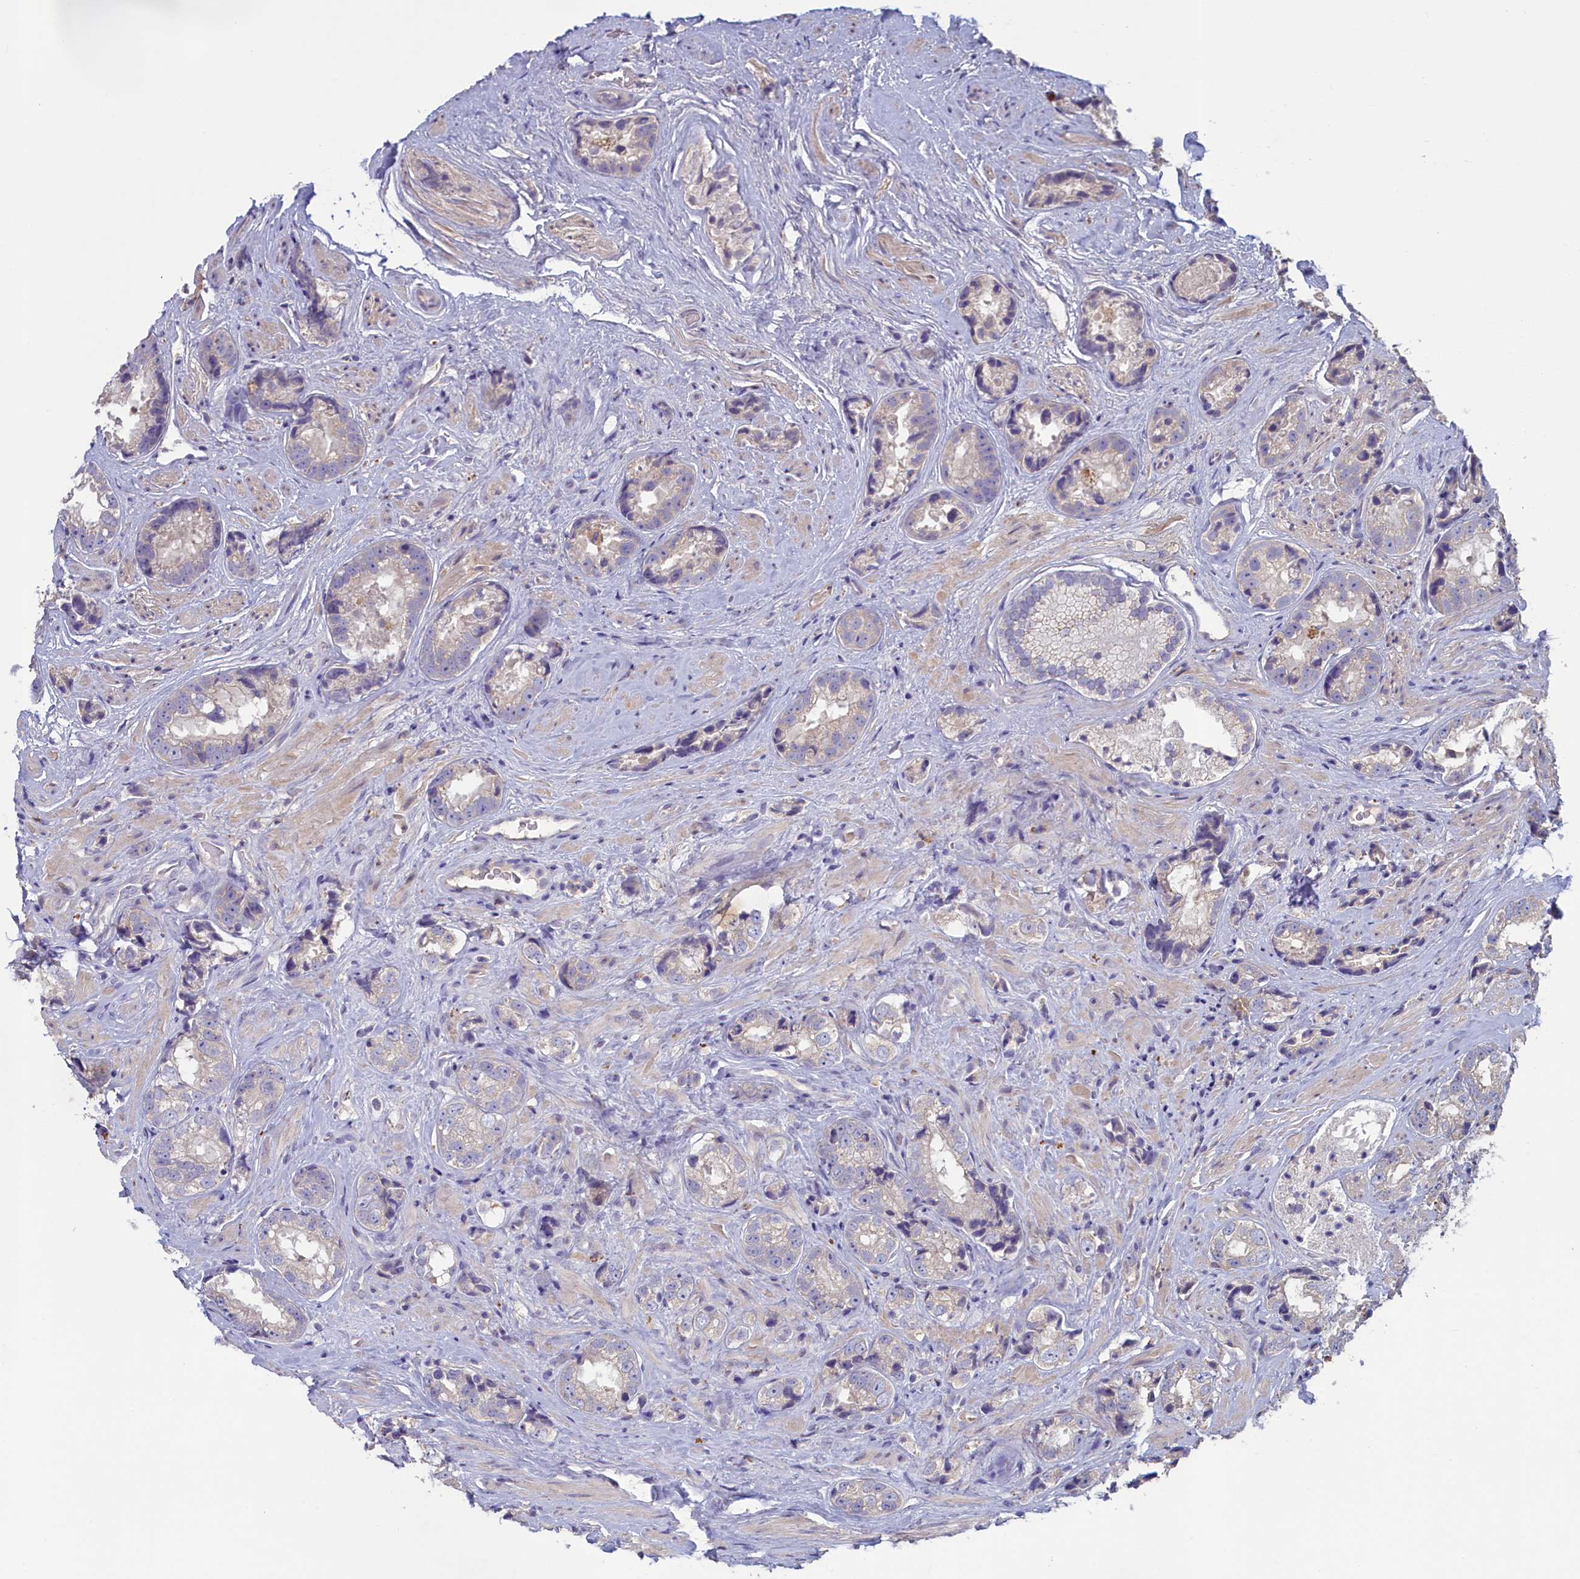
{"staining": {"intensity": "negative", "quantity": "none", "location": "none"}, "tissue": "prostate cancer", "cell_type": "Tumor cells", "image_type": "cancer", "snomed": [{"axis": "morphology", "description": "Adenocarcinoma, High grade"}, {"axis": "topography", "description": "Prostate"}], "caption": "This histopathology image is of prostate high-grade adenocarcinoma stained with immunohistochemistry to label a protein in brown with the nuclei are counter-stained blue. There is no expression in tumor cells.", "gene": "ATF7IP2", "patient": {"sex": "male", "age": 61}}